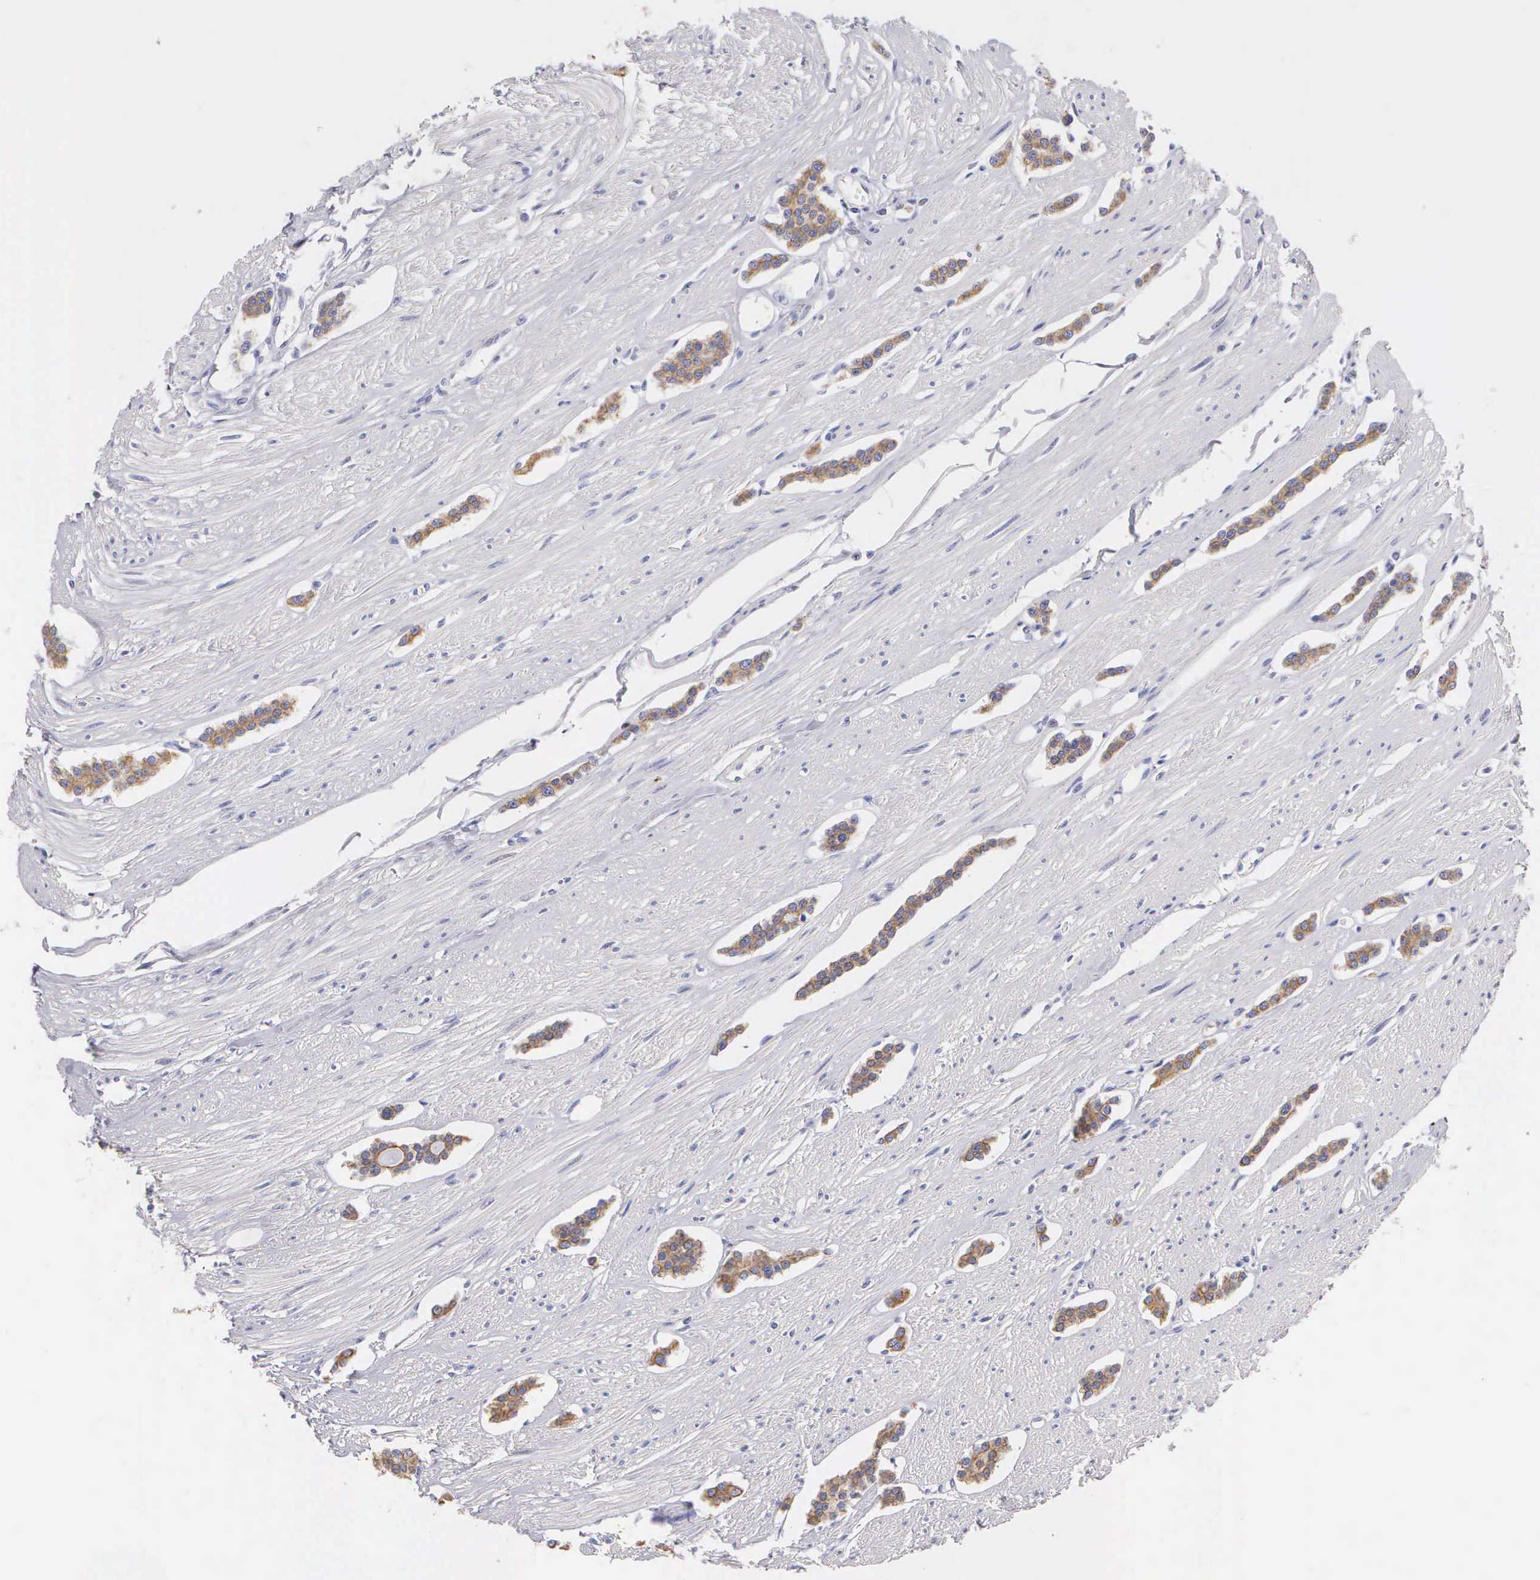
{"staining": {"intensity": "weak", "quantity": ">75%", "location": "cytoplasmic/membranous"}, "tissue": "carcinoid", "cell_type": "Tumor cells", "image_type": "cancer", "snomed": [{"axis": "morphology", "description": "Carcinoid, malignant, NOS"}, {"axis": "topography", "description": "Small intestine"}], "caption": "Protein expression analysis of carcinoid displays weak cytoplasmic/membranous staining in approximately >75% of tumor cells. Ihc stains the protein of interest in brown and the nuclei are stained blue.", "gene": "KRT17", "patient": {"sex": "male", "age": 60}}